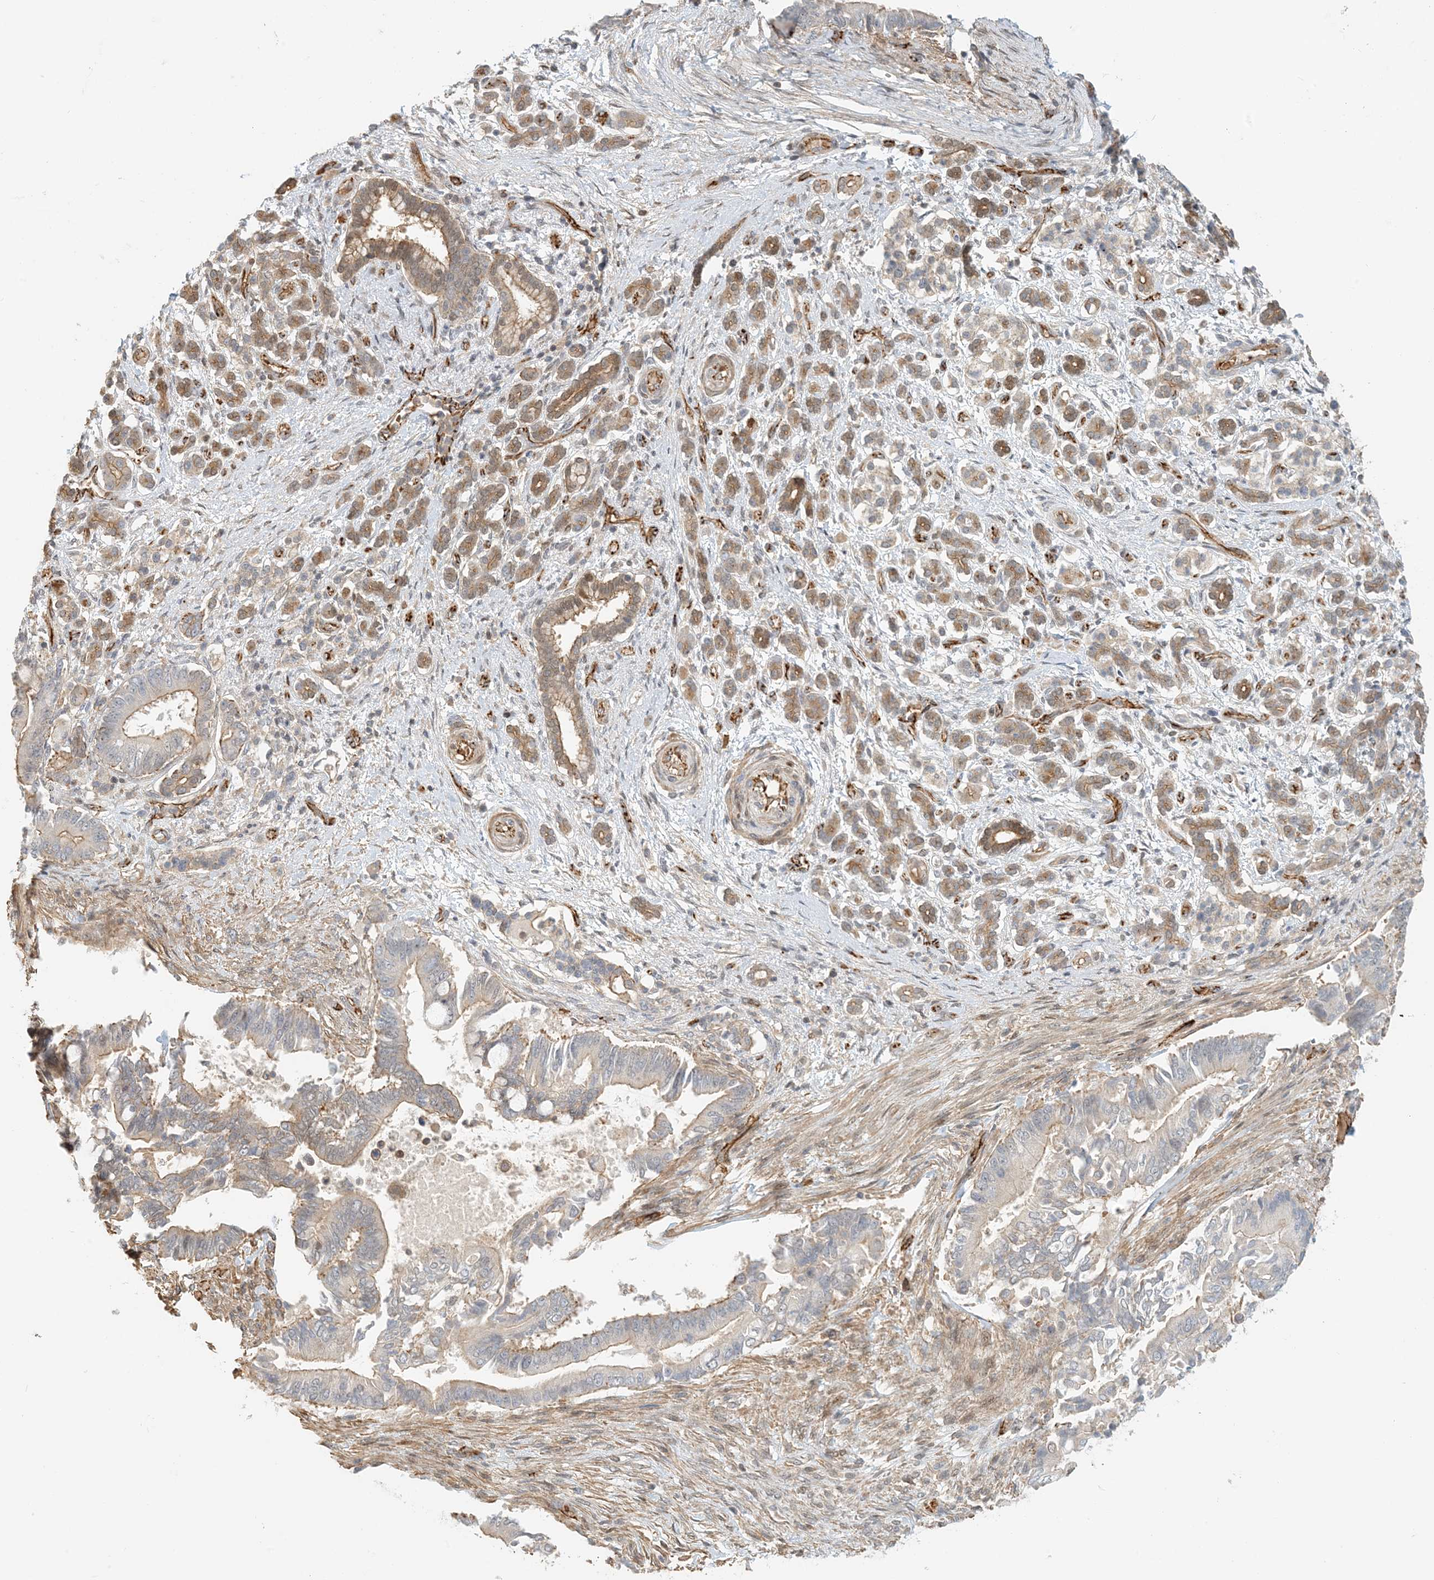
{"staining": {"intensity": "moderate", "quantity": "<25%", "location": "cytoplasmic/membranous"}, "tissue": "pancreatic cancer", "cell_type": "Tumor cells", "image_type": "cancer", "snomed": [{"axis": "morphology", "description": "Adenocarcinoma, NOS"}, {"axis": "topography", "description": "Pancreas"}], "caption": "Immunohistochemical staining of pancreatic adenocarcinoma shows moderate cytoplasmic/membranous protein expression in approximately <25% of tumor cells. Using DAB (brown) and hematoxylin (blue) stains, captured at high magnification using brightfield microscopy.", "gene": "MAPKBP1", "patient": {"sex": "male", "age": 68}}